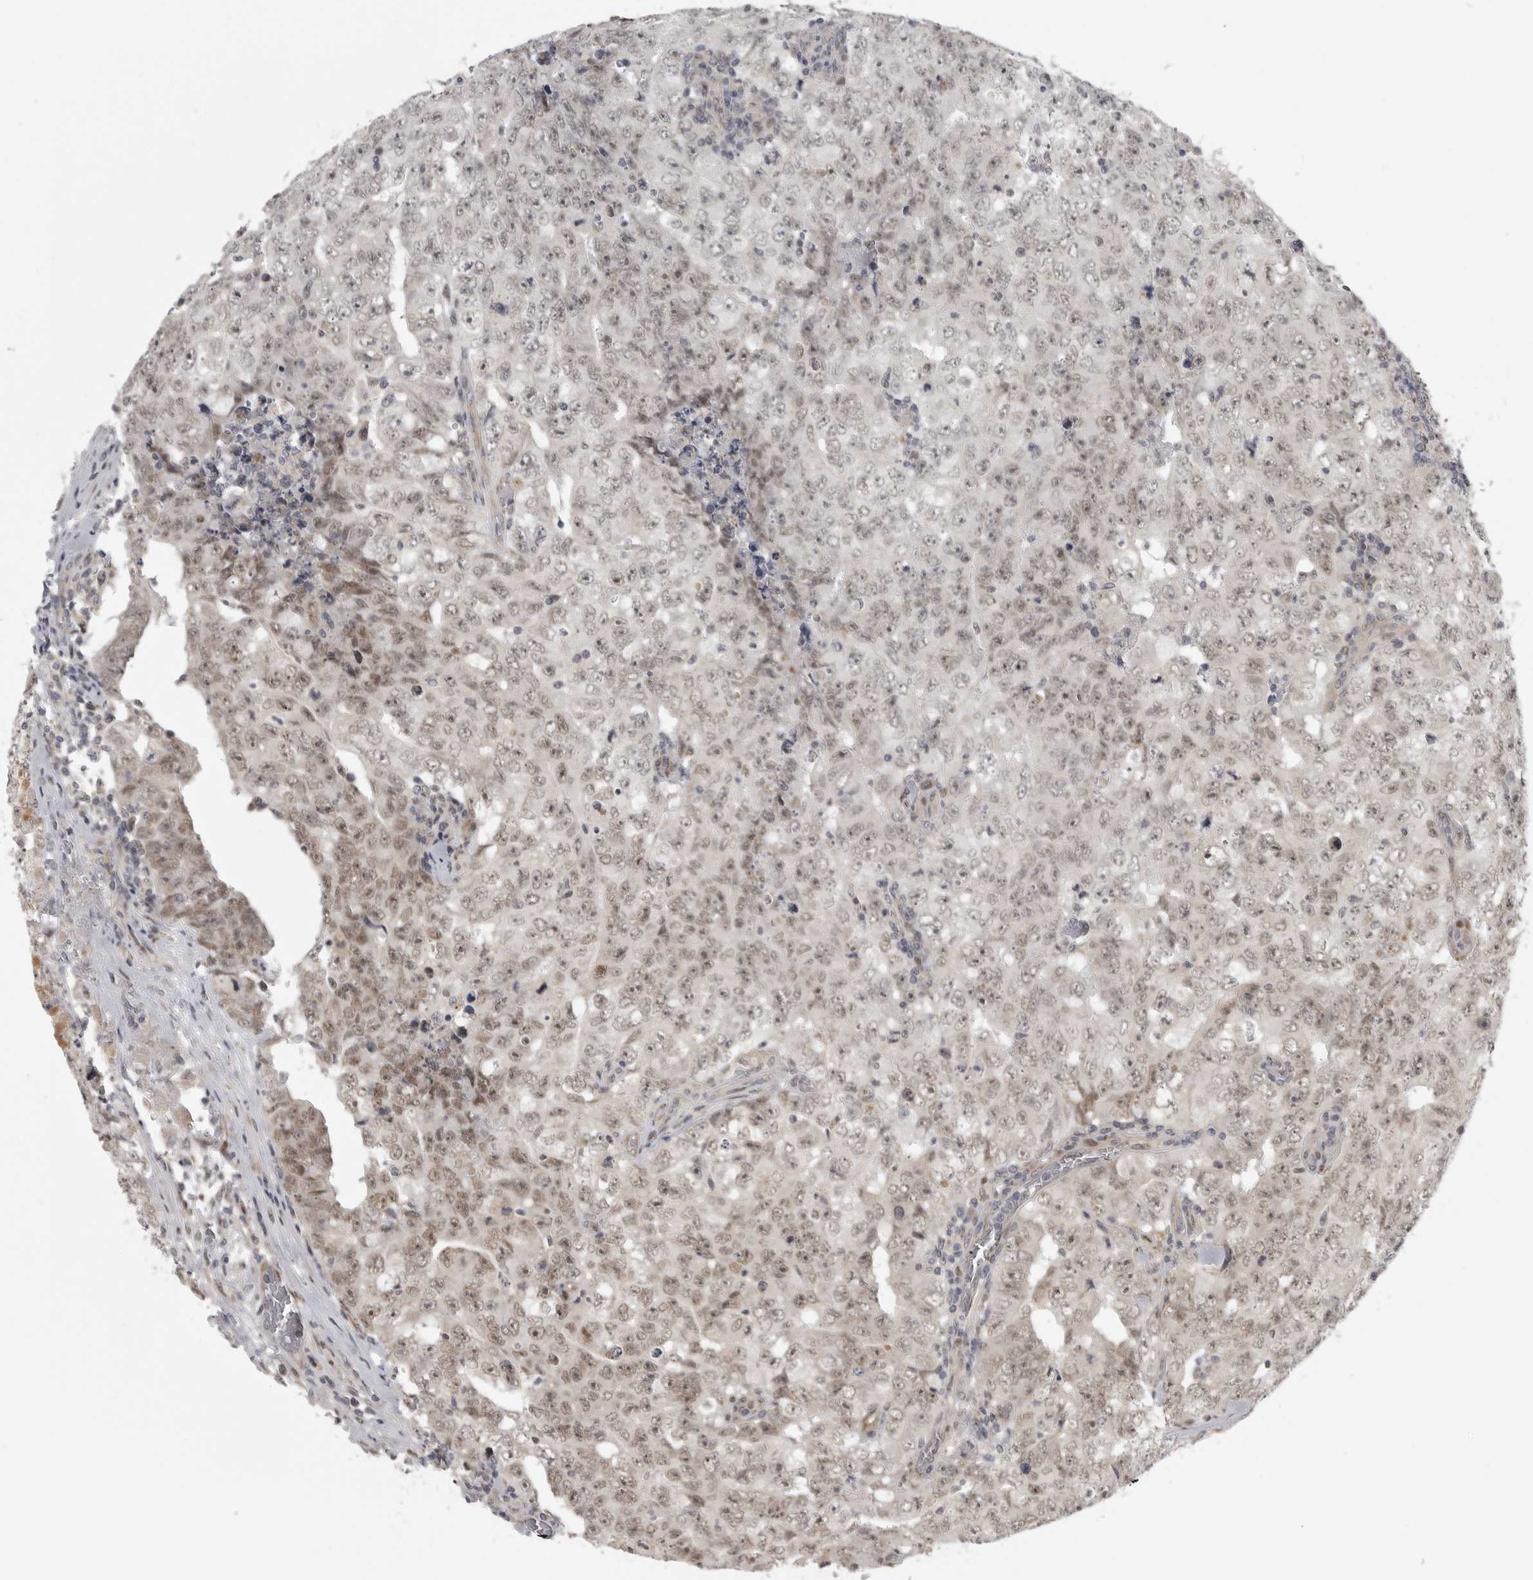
{"staining": {"intensity": "weak", "quantity": ">75%", "location": "nuclear"}, "tissue": "testis cancer", "cell_type": "Tumor cells", "image_type": "cancer", "snomed": [{"axis": "morphology", "description": "Carcinoma, Embryonal, NOS"}, {"axis": "topography", "description": "Testis"}], "caption": "High-power microscopy captured an immunohistochemistry photomicrograph of testis embryonal carcinoma, revealing weak nuclear staining in about >75% of tumor cells.", "gene": "POLE2", "patient": {"sex": "male", "age": 26}}